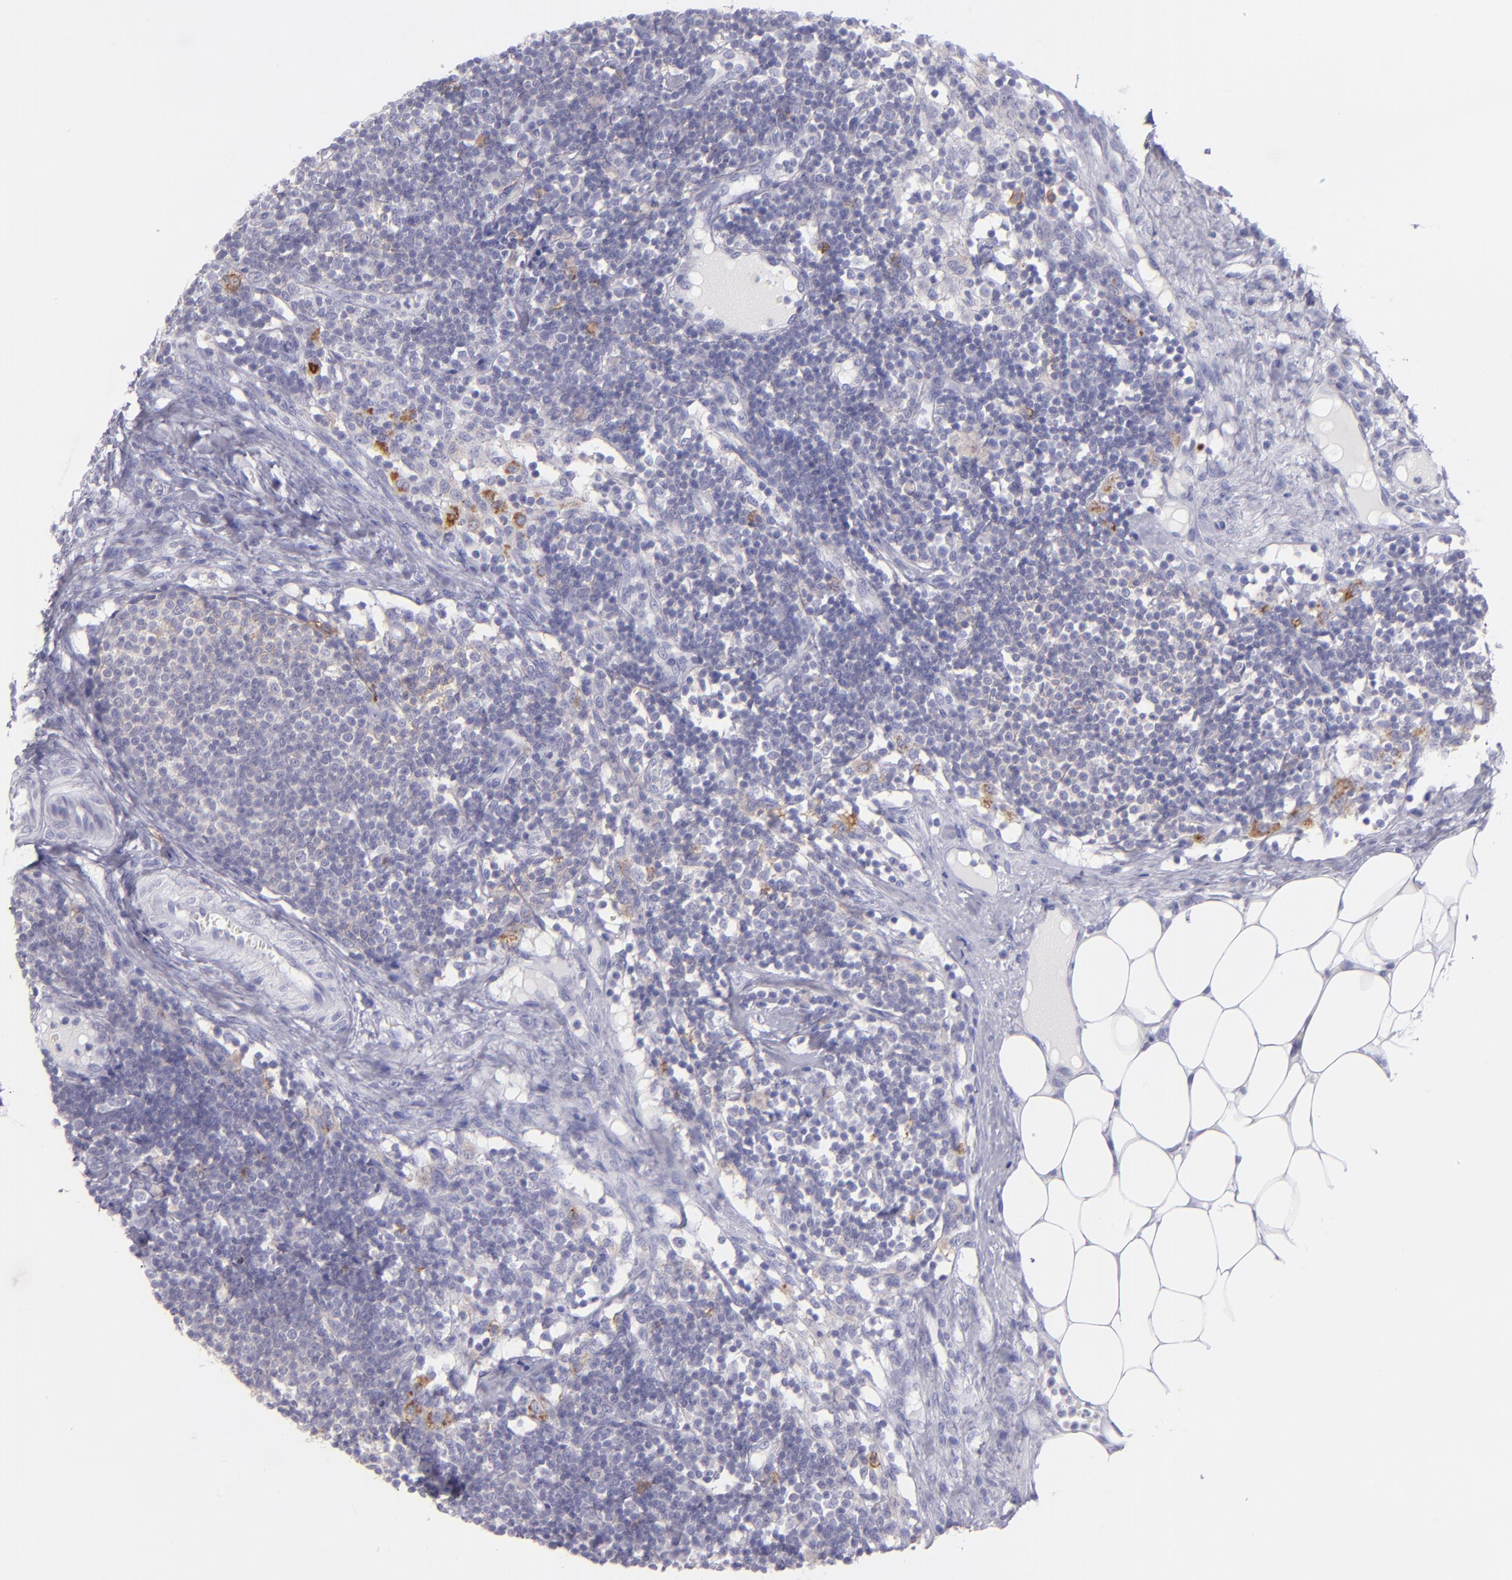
{"staining": {"intensity": "moderate", "quantity": "<25%", "location": "cytoplasmic/membranous"}, "tissue": "lymph node", "cell_type": "Non-germinal center cells", "image_type": "normal", "snomed": [{"axis": "morphology", "description": "Normal tissue, NOS"}, {"axis": "topography", "description": "Lymph node"}], "caption": "Lymph node stained with a brown dye shows moderate cytoplasmic/membranous positive expression in about <25% of non-germinal center cells.", "gene": "CD82", "patient": {"sex": "female", "age": 42}}